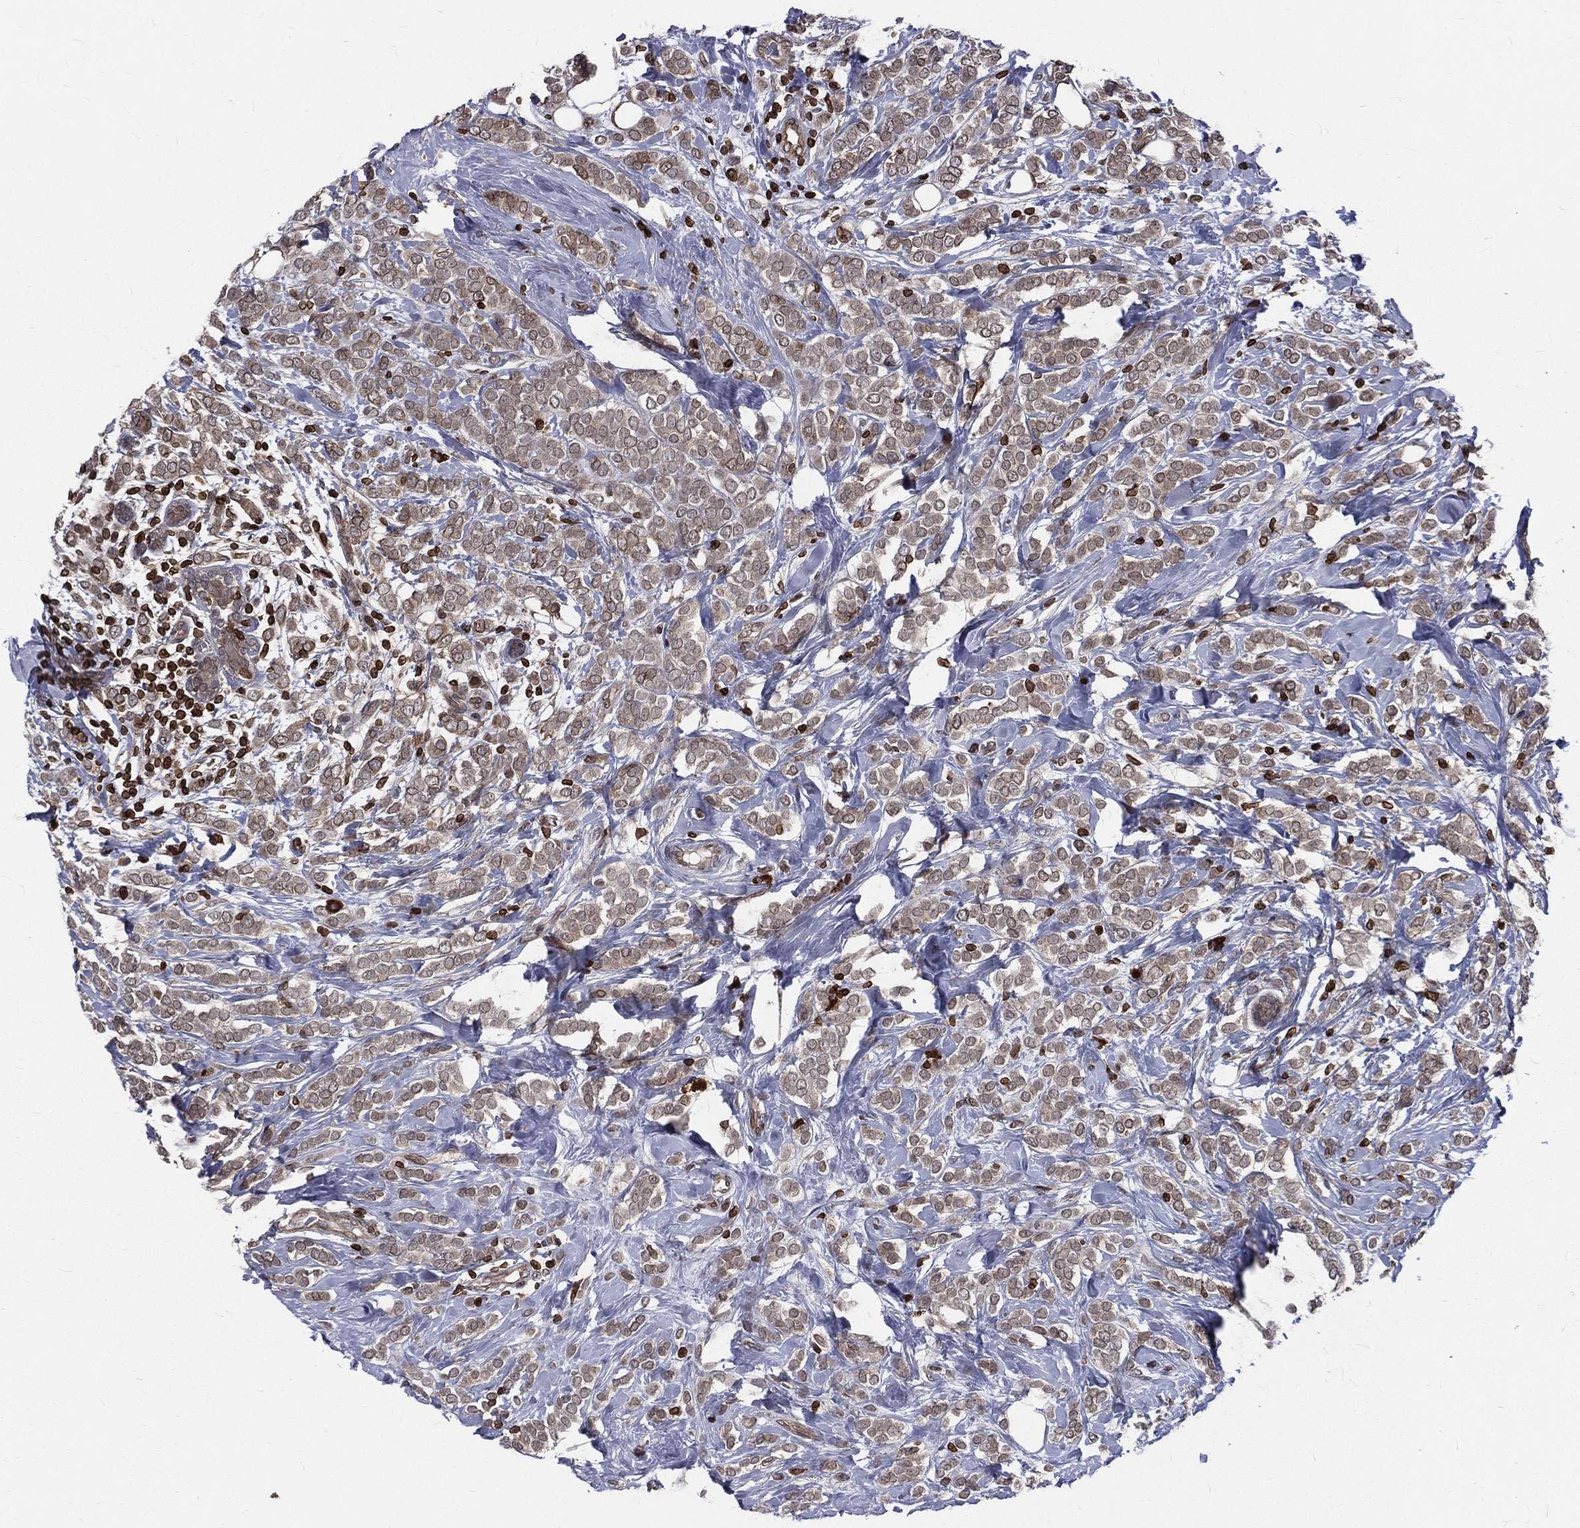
{"staining": {"intensity": "weak", "quantity": "<25%", "location": "cytoplasmic/membranous,nuclear"}, "tissue": "breast cancer", "cell_type": "Tumor cells", "image_type": "cancer", "snomed": [{"axis": "morphology", "description": "Lobular carcinoma"}, {"axis": "topography", "description": "Breast"}], "caption": "IHC of human breast cancer (lobular carcinoma) reveals no expression in tumor cells.", "gene": "LBR", "patient": {"sex": "female", "age": 49}}